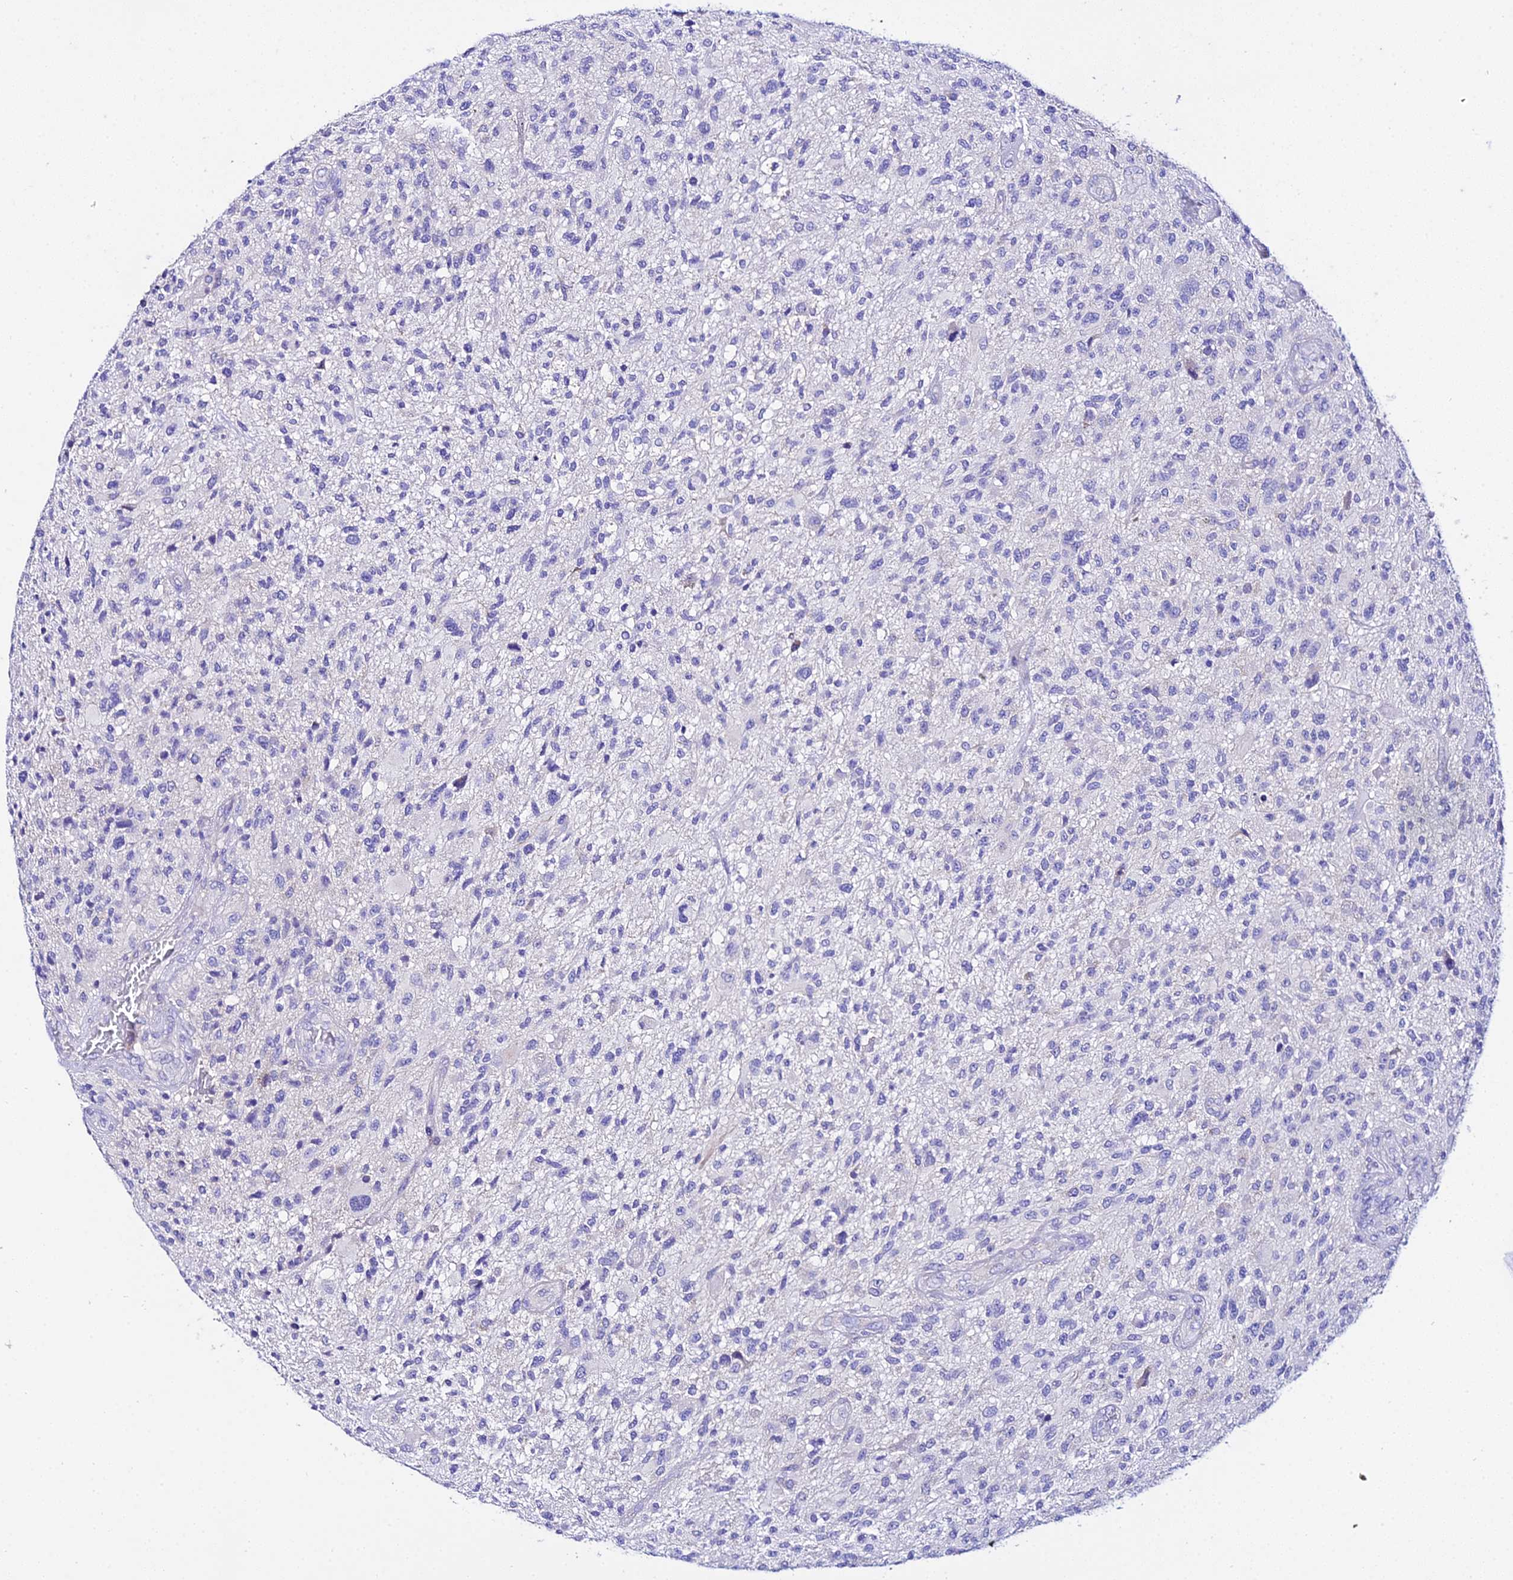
{"staining": {"intensity": "negative", "quantity": "none", "location": "none"}, "tissue": "glioma", "cell_type": "Tumor cells", "image_type": "cancer", "snomed": [{"axis": "morphology", "description": "Glioma, malignant, High grade"}, {"axis": "topography", "description": "Brain"}], "caption": "Tumor cells are negative for brown protein staining in malignant glioma (high-grade).", "gene": "TMEM117", "patient": {"sex": "male", "age": 47}}